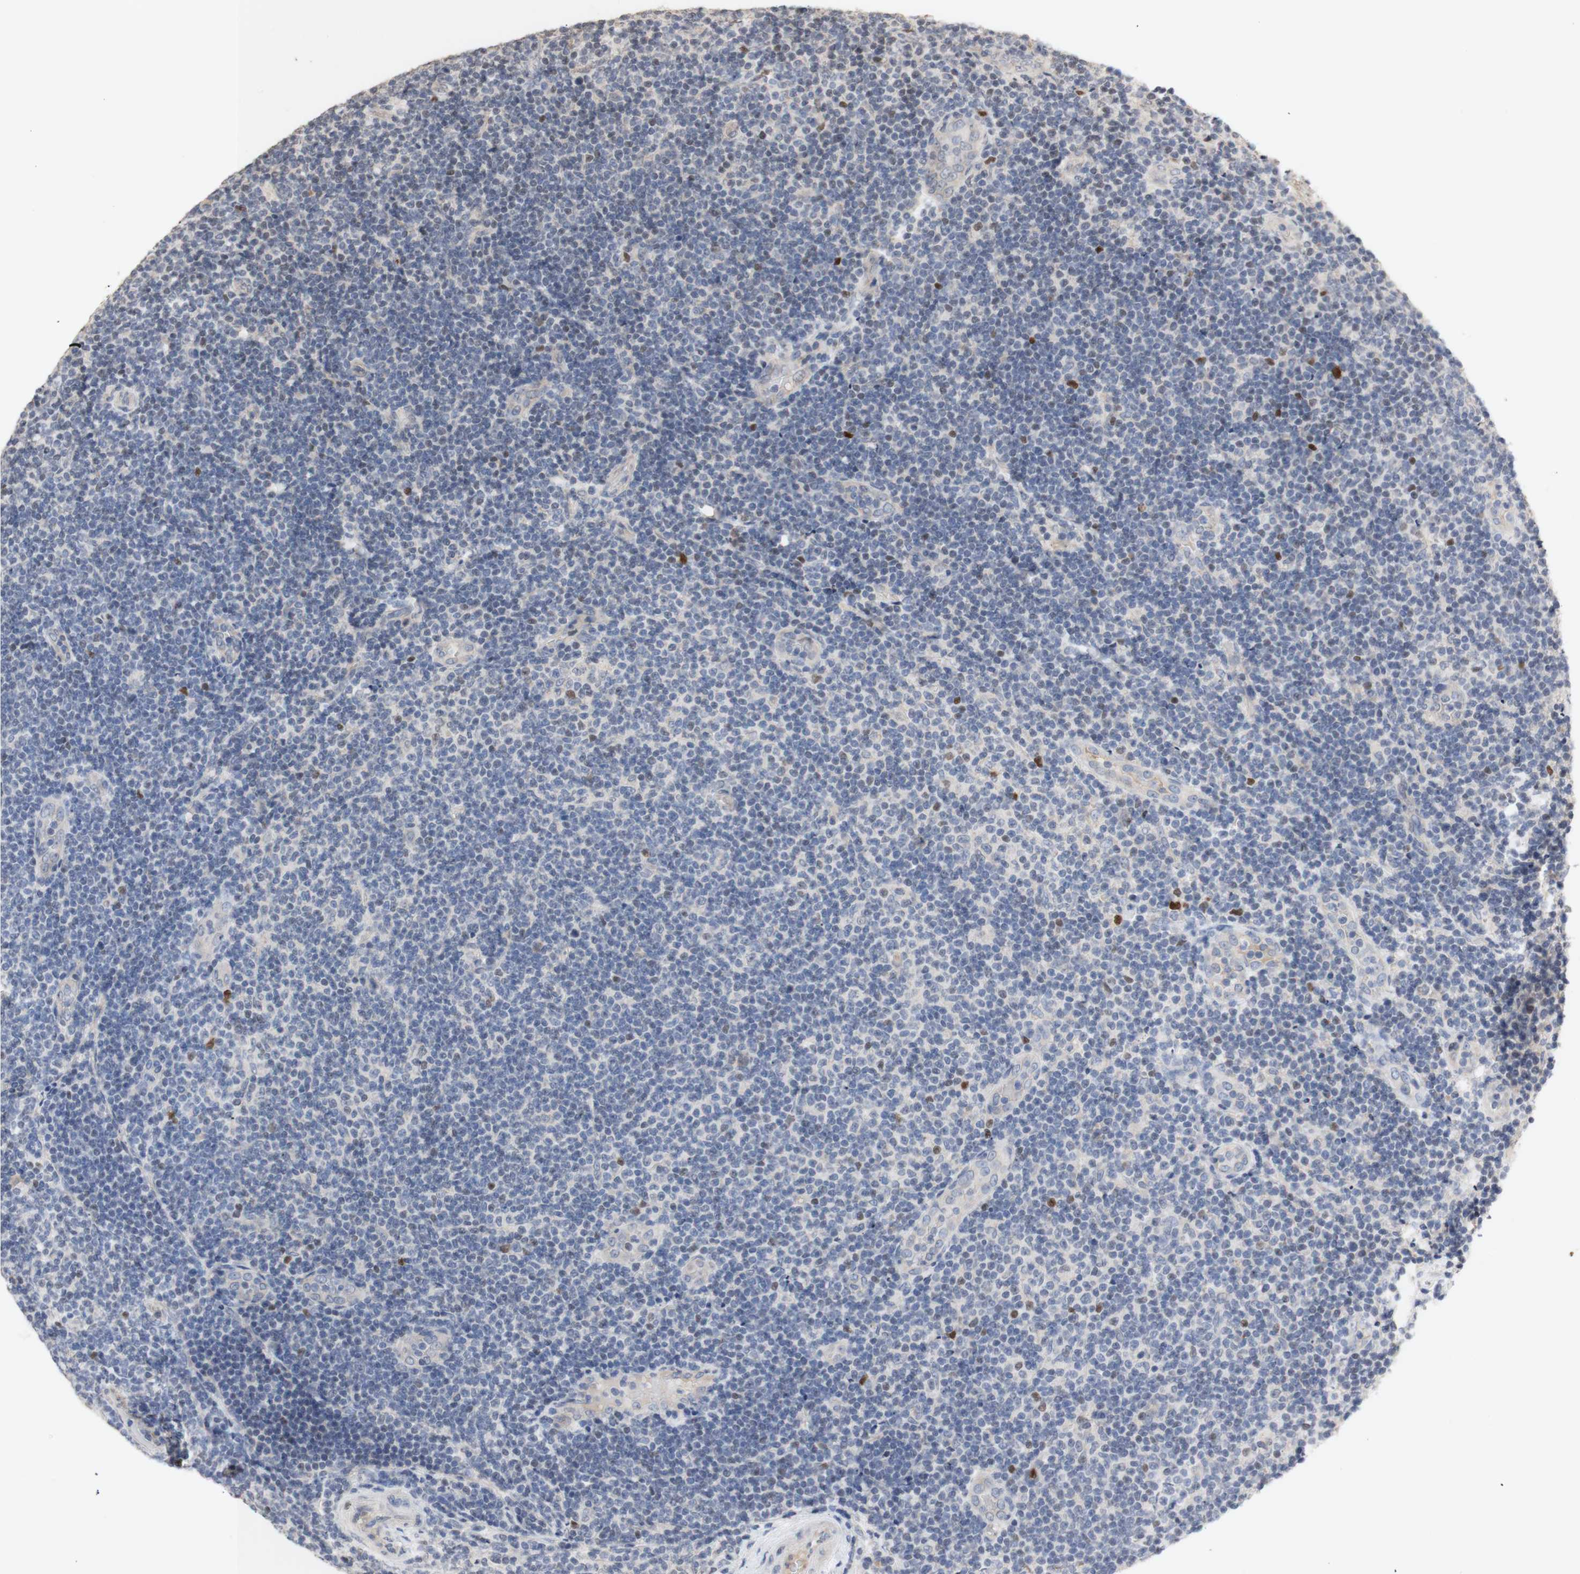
{"staining": {"intensity": "negative", "quantity": "none", "location": "none"}, "tissue": "lymphoma", "cell_type": "Tumor cells", "image_type": "cancer", "snomed": [{"axis": "morphology", "description": "Malignant lymphoma, non-Hodgkin's type, Low grade"}, {"axis": "topography", "description": "Lymph node"}], "caption": "DAB (3,3'-diaminobenzidine) immunohistochemical staining of human lymphoma demonstrates no significant expression in tumor cells.", "gene": "FOSB", "patient": {"sex": "male", "age": 83}}